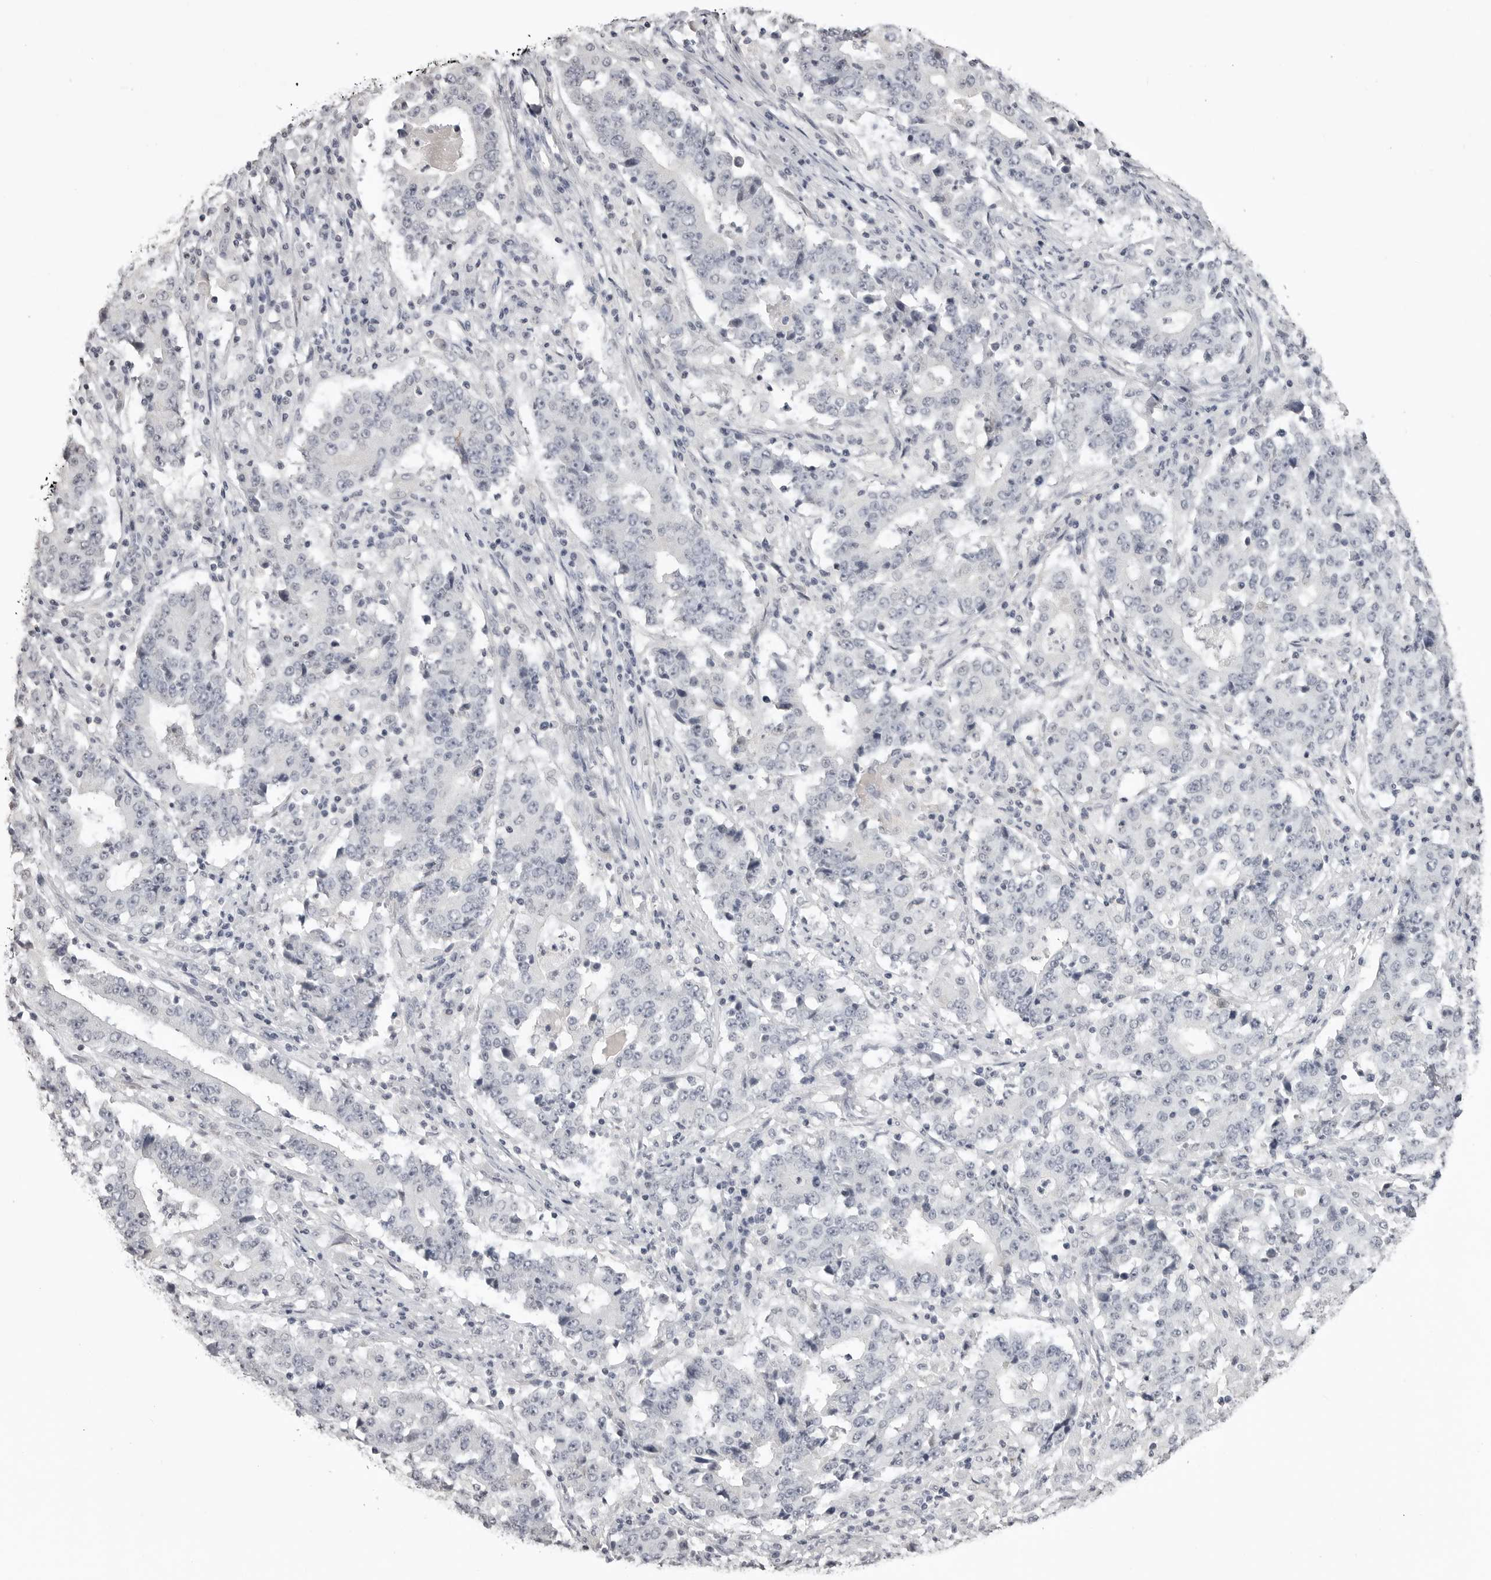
{"staining": {"intensity": "negative", "quantity": "none", "location": "none"}, "tissue": "stomach cancer", "cell_type": "Tumor cells", "image_type": "cancer", "snomed": [{"axis": "morphology", "description": "Adenocarcinoma, NOS"}, {"axis": "topography", "description": "Stomach"}], "caption": "Immunohistochemistry photomicrograph of human adenocarcinoma (stomach) stained for a protein (brown), which shows no positivity in tumor cells. (Brightfield microscopy of DAB immunohistochemistry at high magnification).", "gene": "GPN2", "patient": {"sex": "male", "age": 59}}